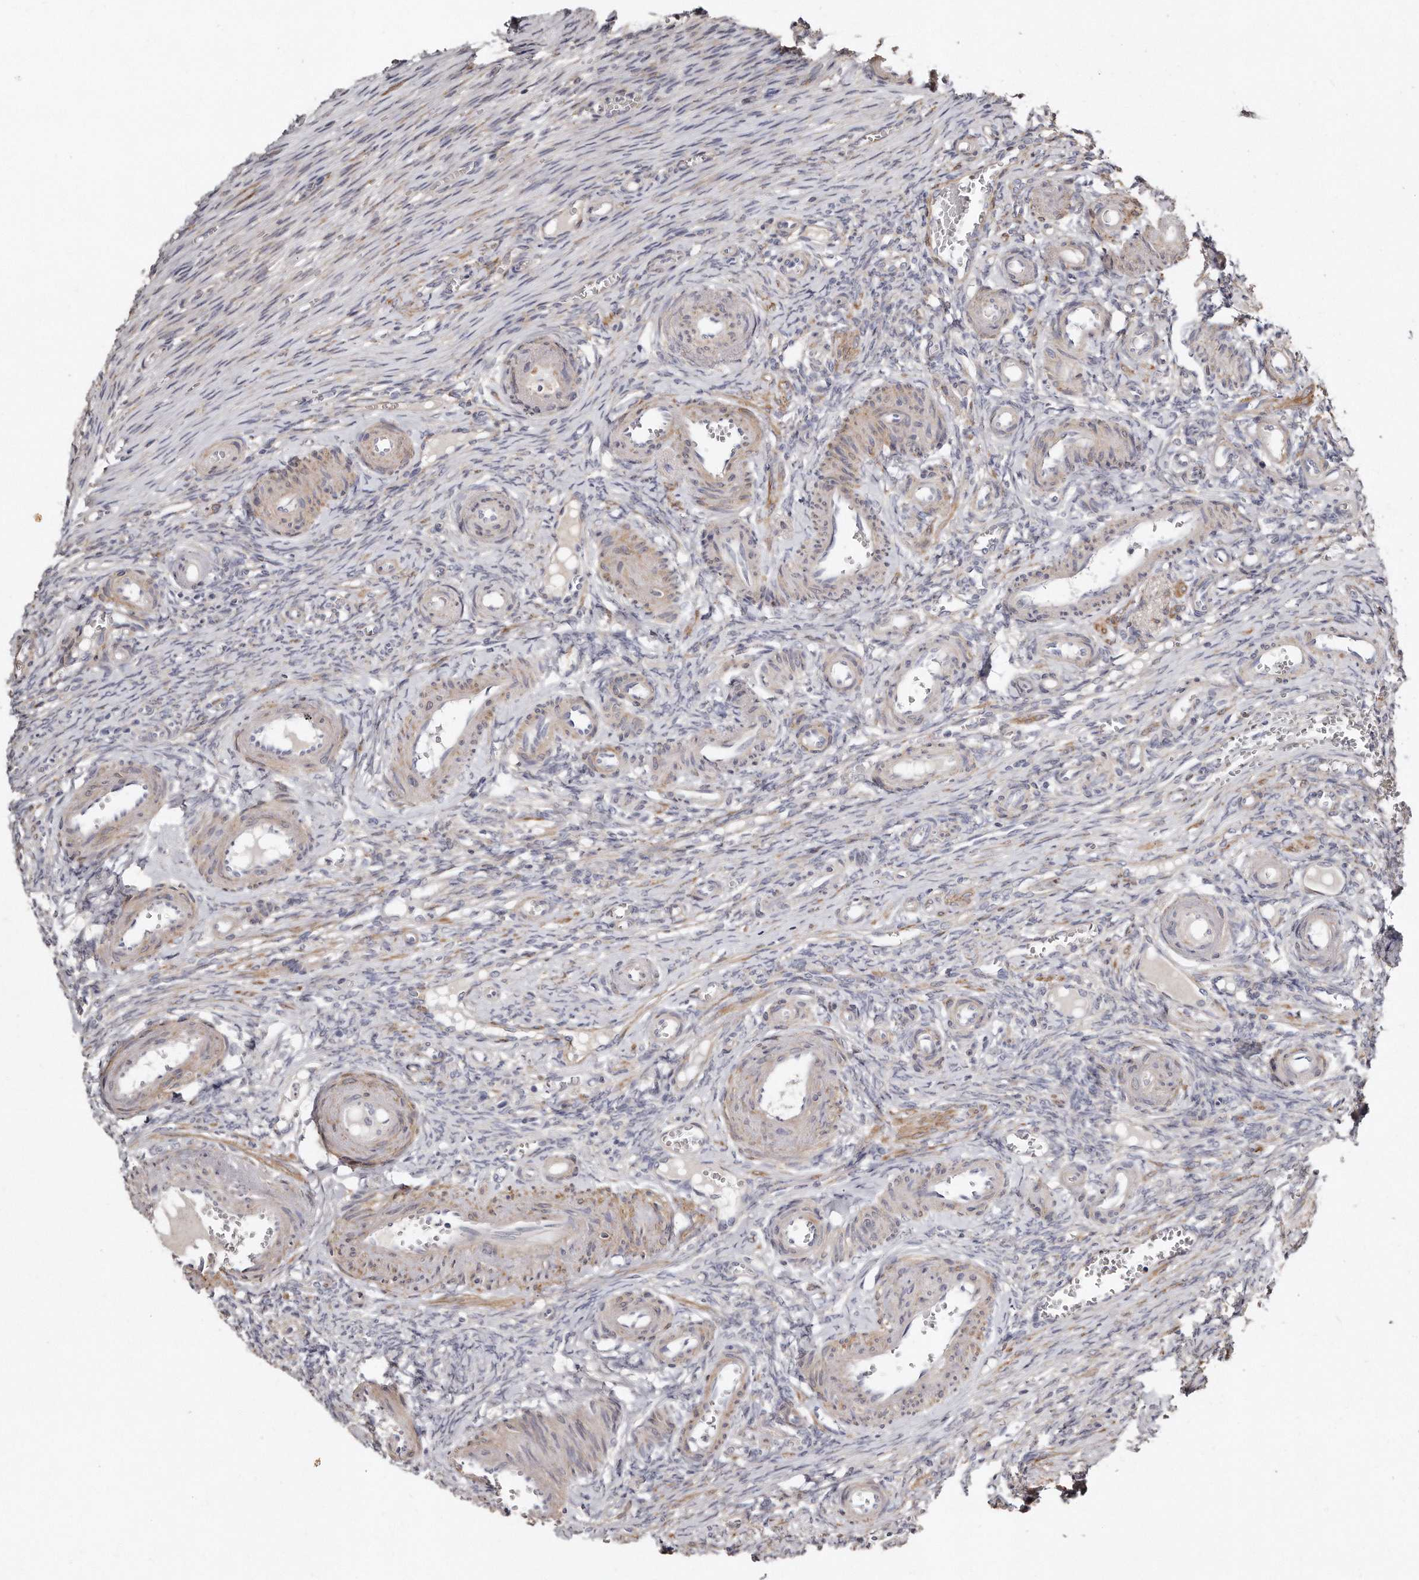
{"staining": {"intensity": "negative", "quantity": "none", "location": "none"}, "tissue": "ovary", "cell_type": "Ovarian stroma cells", "image_type": "normal", "snomed": [{"axis": "morphology", "description": "Adenocarcinoma, NOS"}, {"axis": "topography", "description": "Endometrium"}], "caption": "A micrograph of ovary stained for a protein exhibits no brown staining in ovarian stroma cells.", "gene": "LMOD1", "patient": {"sex": "female", "age": 32}}